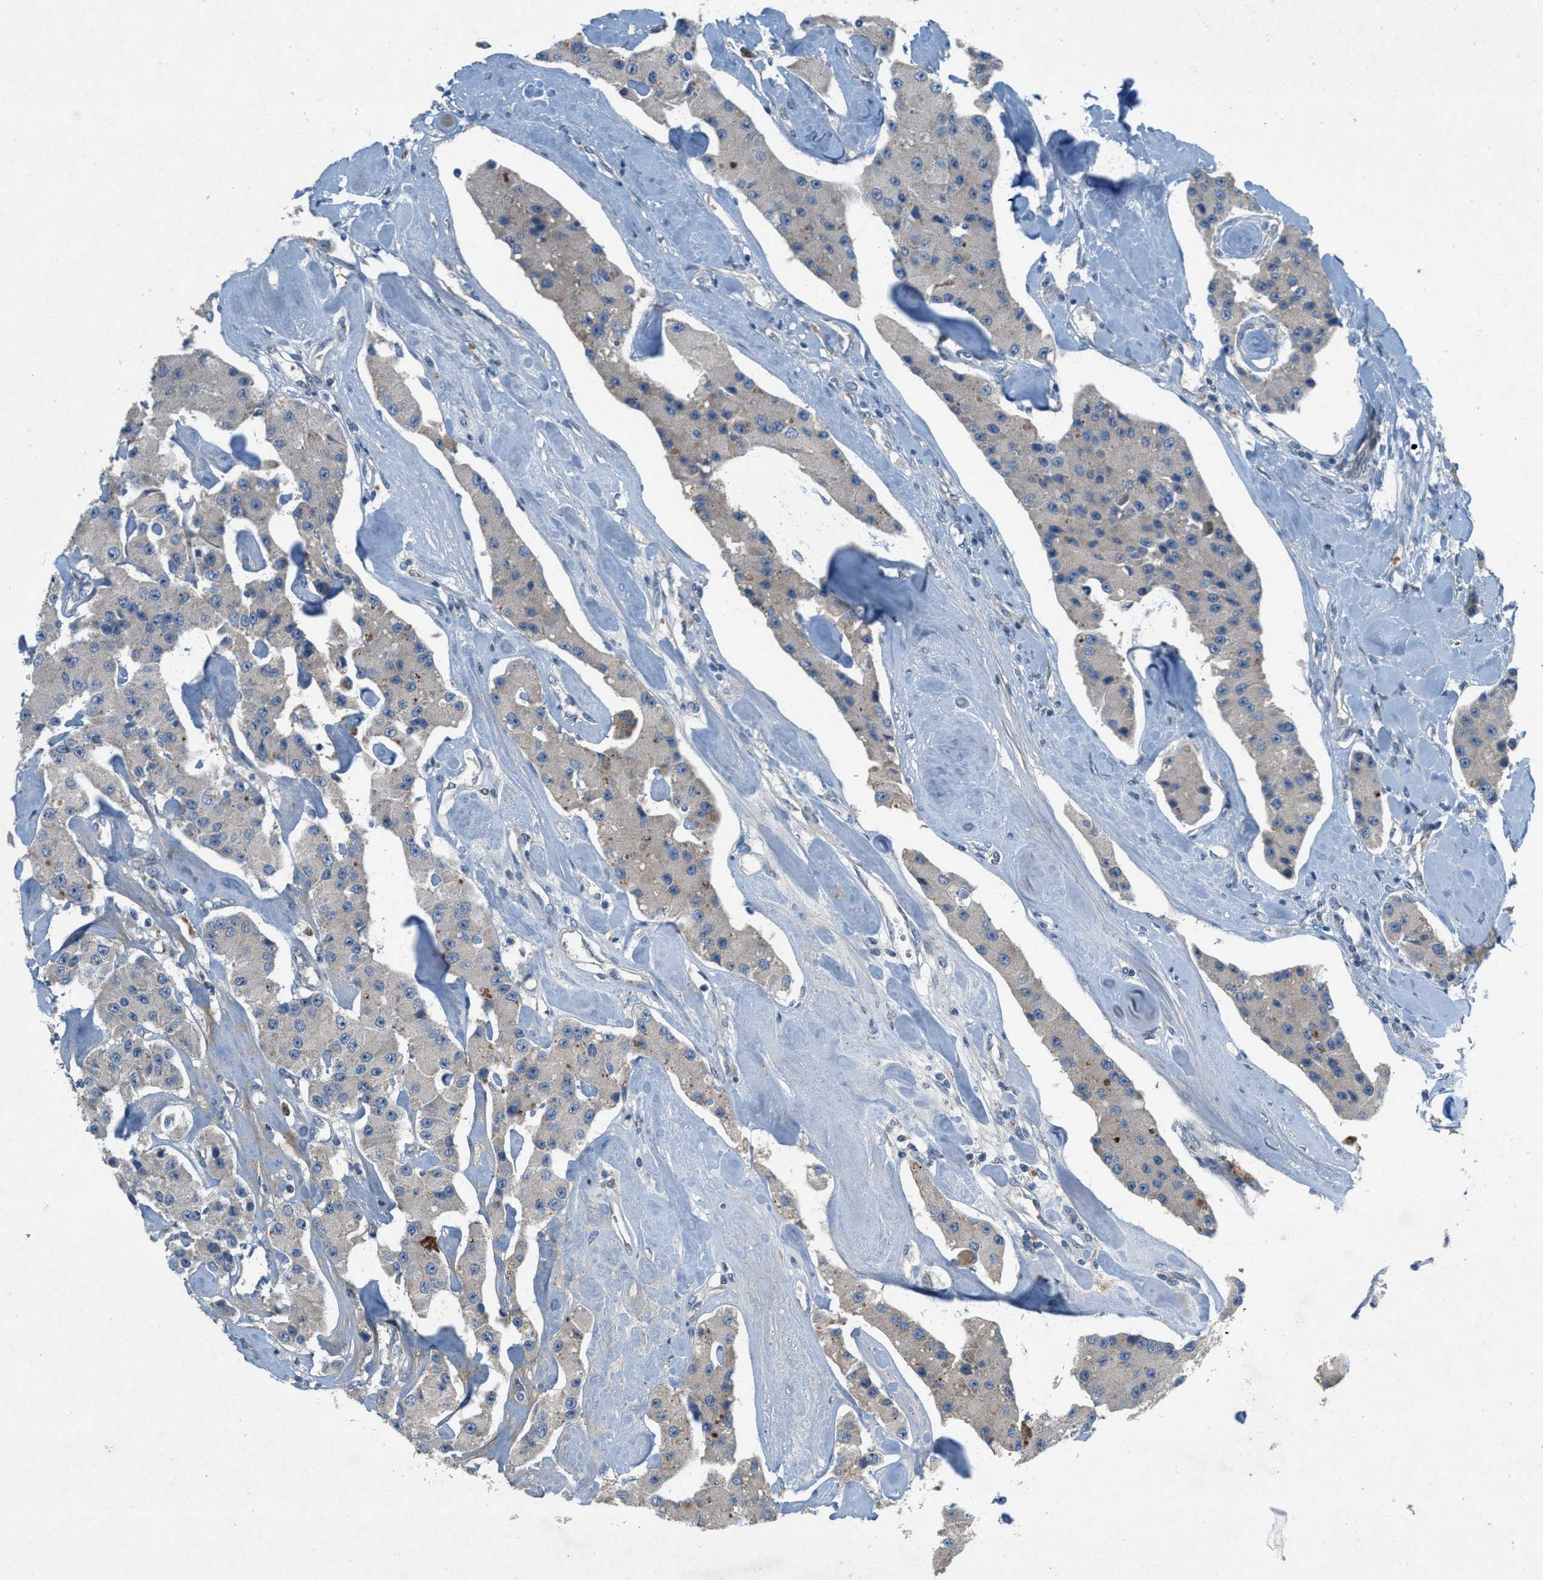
{"staining": {"intensity": "negative", "quantity": "none", "location": "none"}, "tissue": "carcinoid", "cell_type": "Tumor cells", "image_type": "cancer", "snomed": [{"axis": "morphology", "description": "Carcinoid, malignant, NOS"}, {"axis": "topography", "description": "Pancreas"}], "caption": "Tumor cells are negative for protein expression in human carcinoid. (DAB (3,3'-diaminobenzidine) IHC, high magnification).", "gene": "ADCY6", "patient": {"sex": "male", "age": 41}}